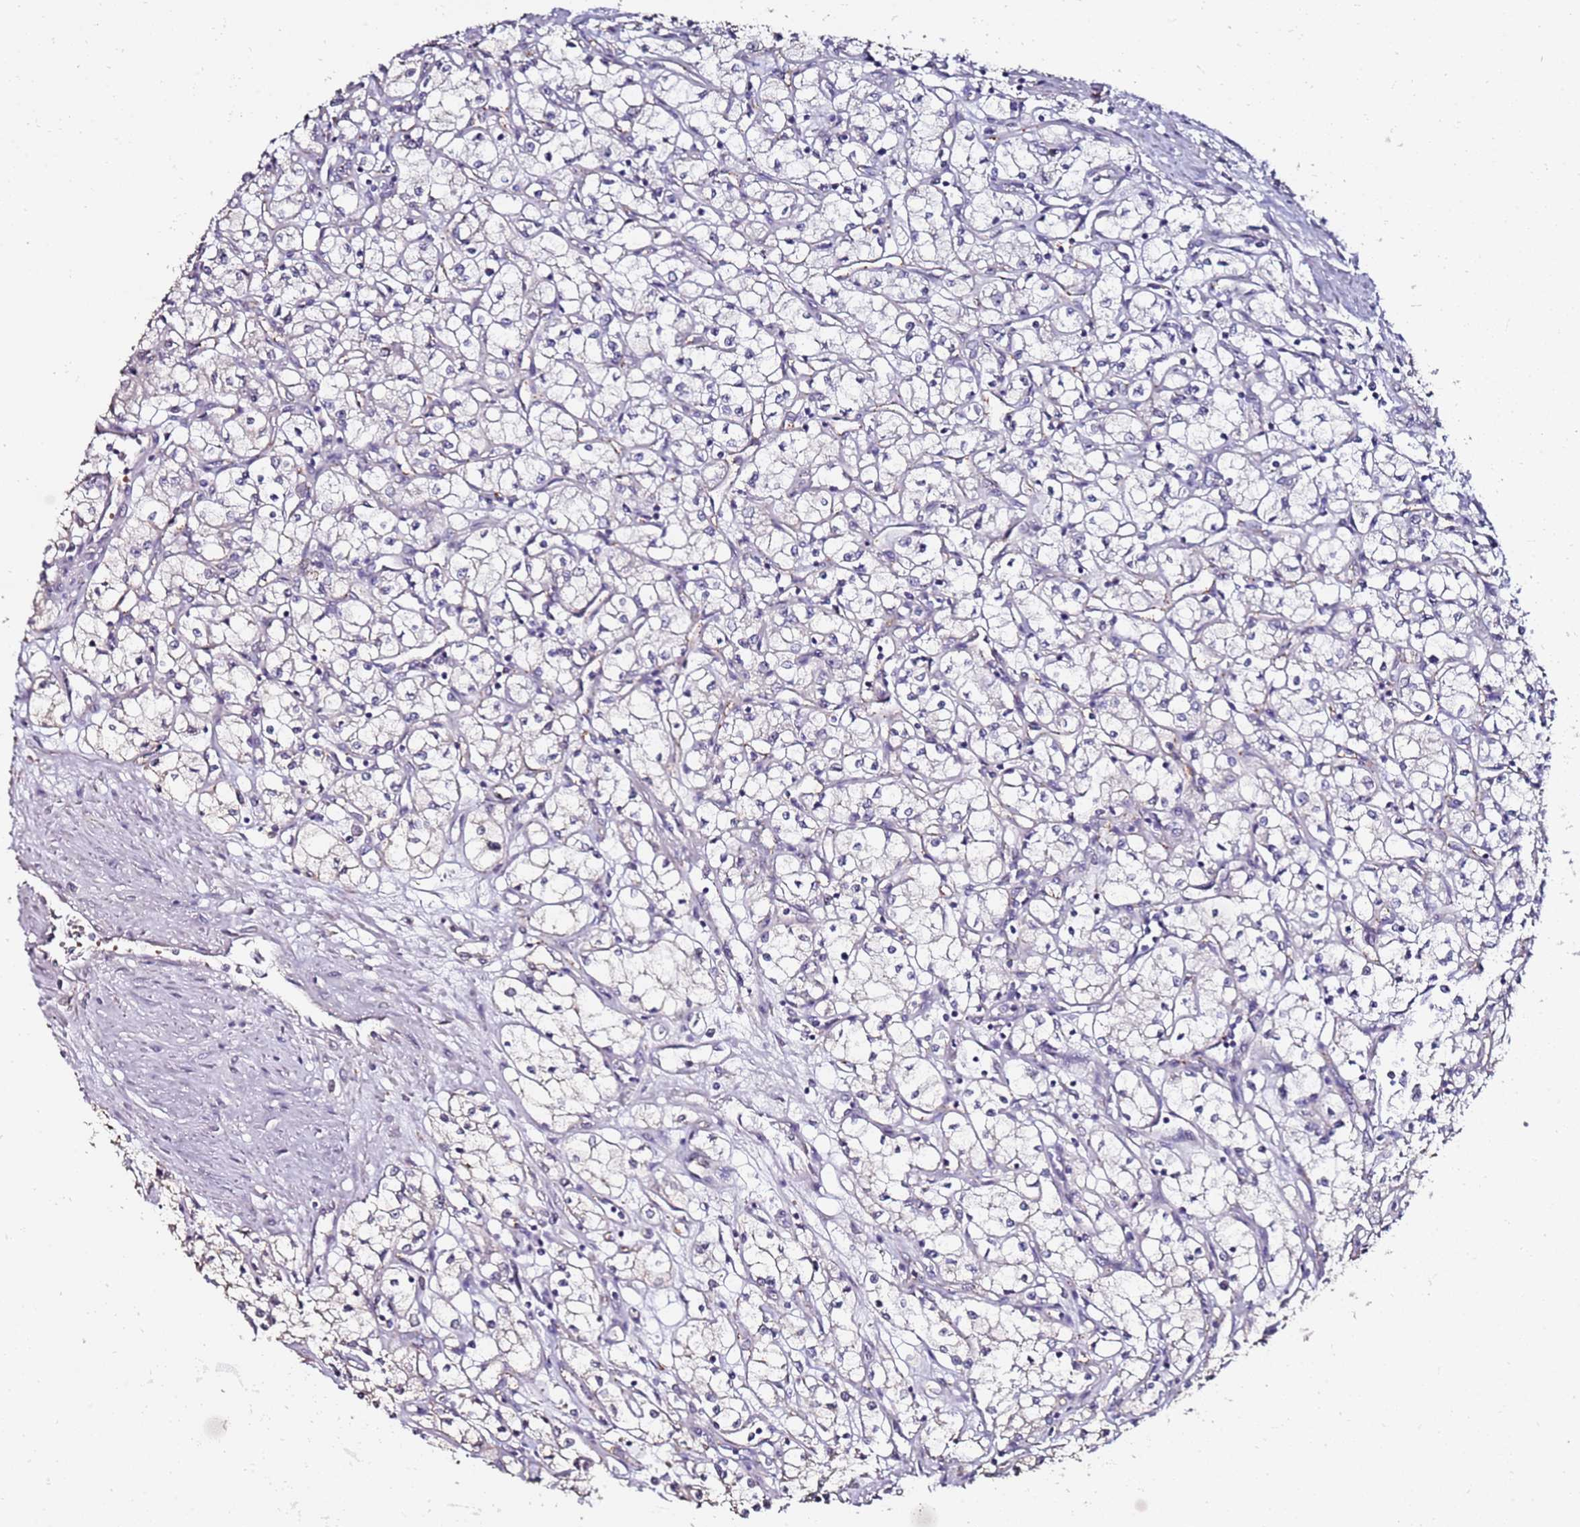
{"staining": {"intensity": "negative", "quantity": "none", "location": "none"}, "tissue": "renal cancer", "cell_type": "Tumor cells", "image_type": "cancer", "snomed": [{"axis": "morphology", "description": "Adenocarcinoma, NOS"}, {"axis": "topography", "description": "Kidney"}], "caption": "There is no significant staining in tumor cells of renal cancer.", "gene": "C3orf80", "patient": {"sex": "male", "age": 59}}